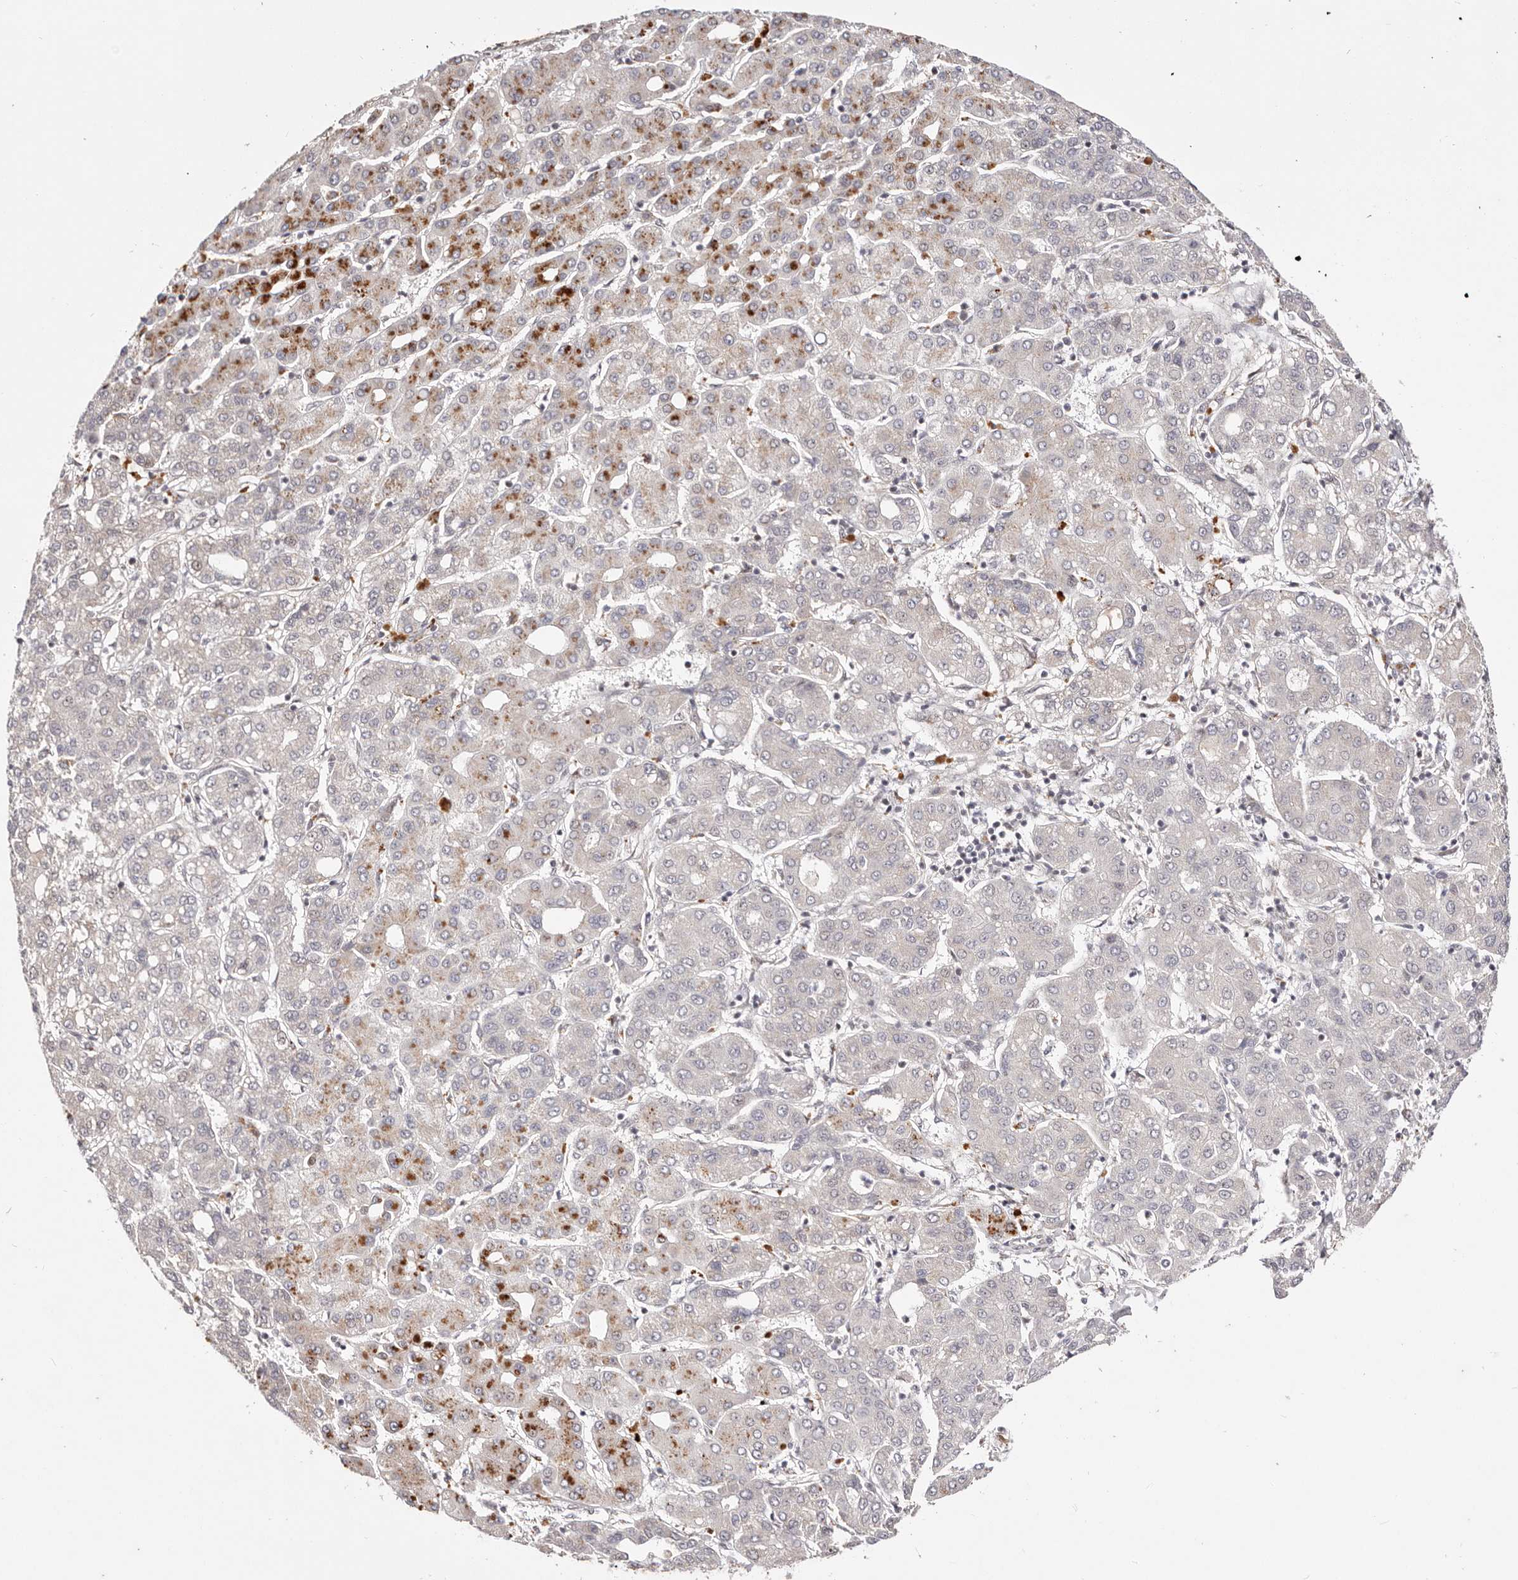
{"staining": {"intensity": "moderate", "quantity": "25%-75%", "location": "cytoplasmic/membranous"}, "tissue": "liver cancer", "cell_type": "Tumor cells", "image_type": "cancer", "snomed": [{"axis": "morphology", "description": "Carcinoma, Hepatocellular, NOS"}, {"axis": "topography", "description": "Liver"}], "caption": "Moderate cytoplasmic/membranous protein expression is seen in approximately 25%-75% of tumor cells in hepatocellular carcinoma (liver).", "gene": "WRN", "patient": {"sex": "male", "age": 65}}